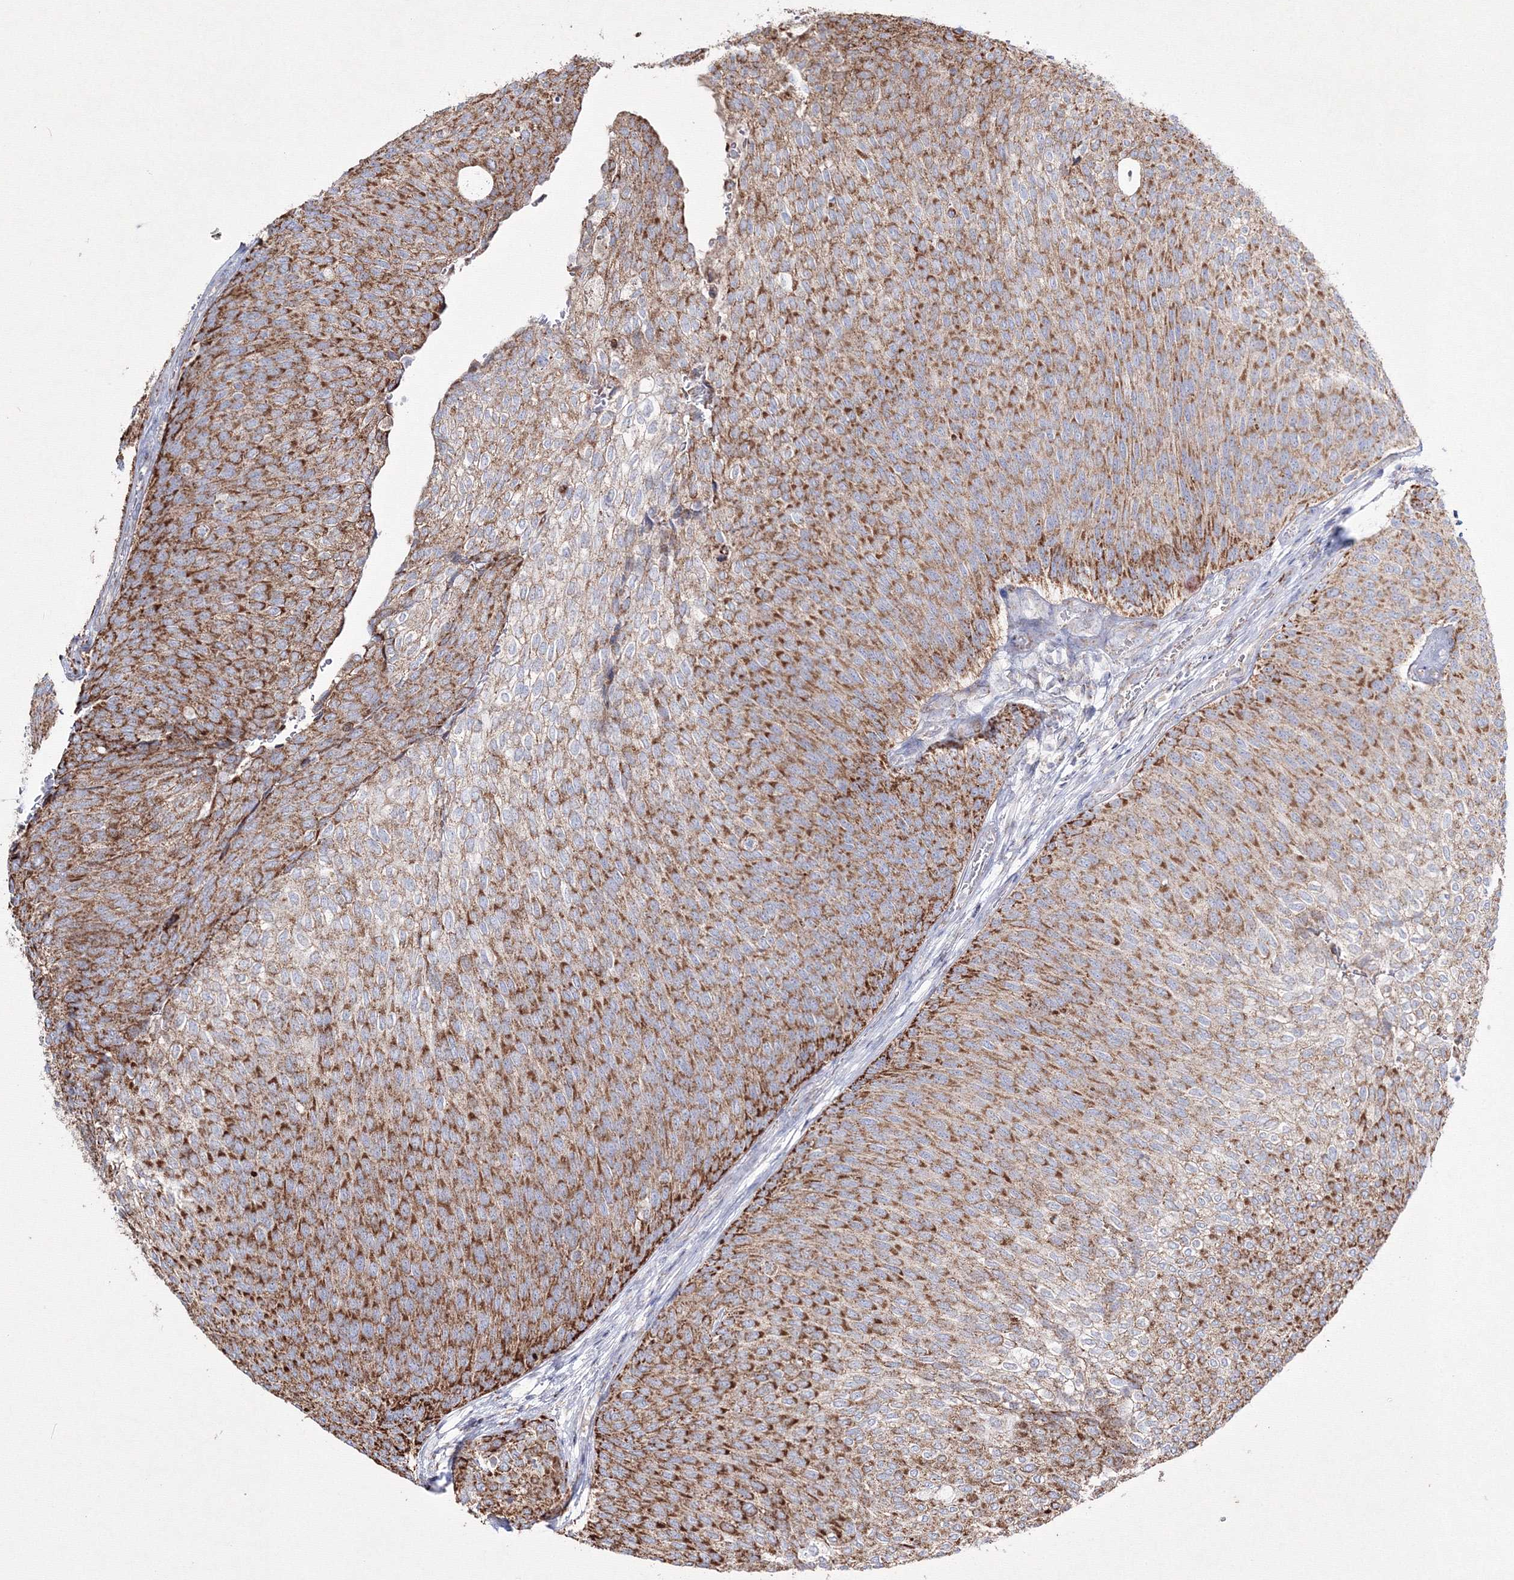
{"staining": {"intensity": "moderate", "quantity": ">75%", "location": "cytoplasmic/membranous"}, "tissue": "urothelial cancer", "cell_type": "Tumor cells", "image_type": "cancer", "snomed": [{"axis": "morphology", "description": "Urothelial carcinoma, Low grade"}, {"axis": "topography", "description": "Urinary bladder"}], "caption": "Immunohistochemical staining of human urothelial cancer exhibits moderate cytoplasmic/membranous protein staining in about >75% of tumor cells.", "gene": "IGSF9", "patient": {"sex": "female", "age": 79}}